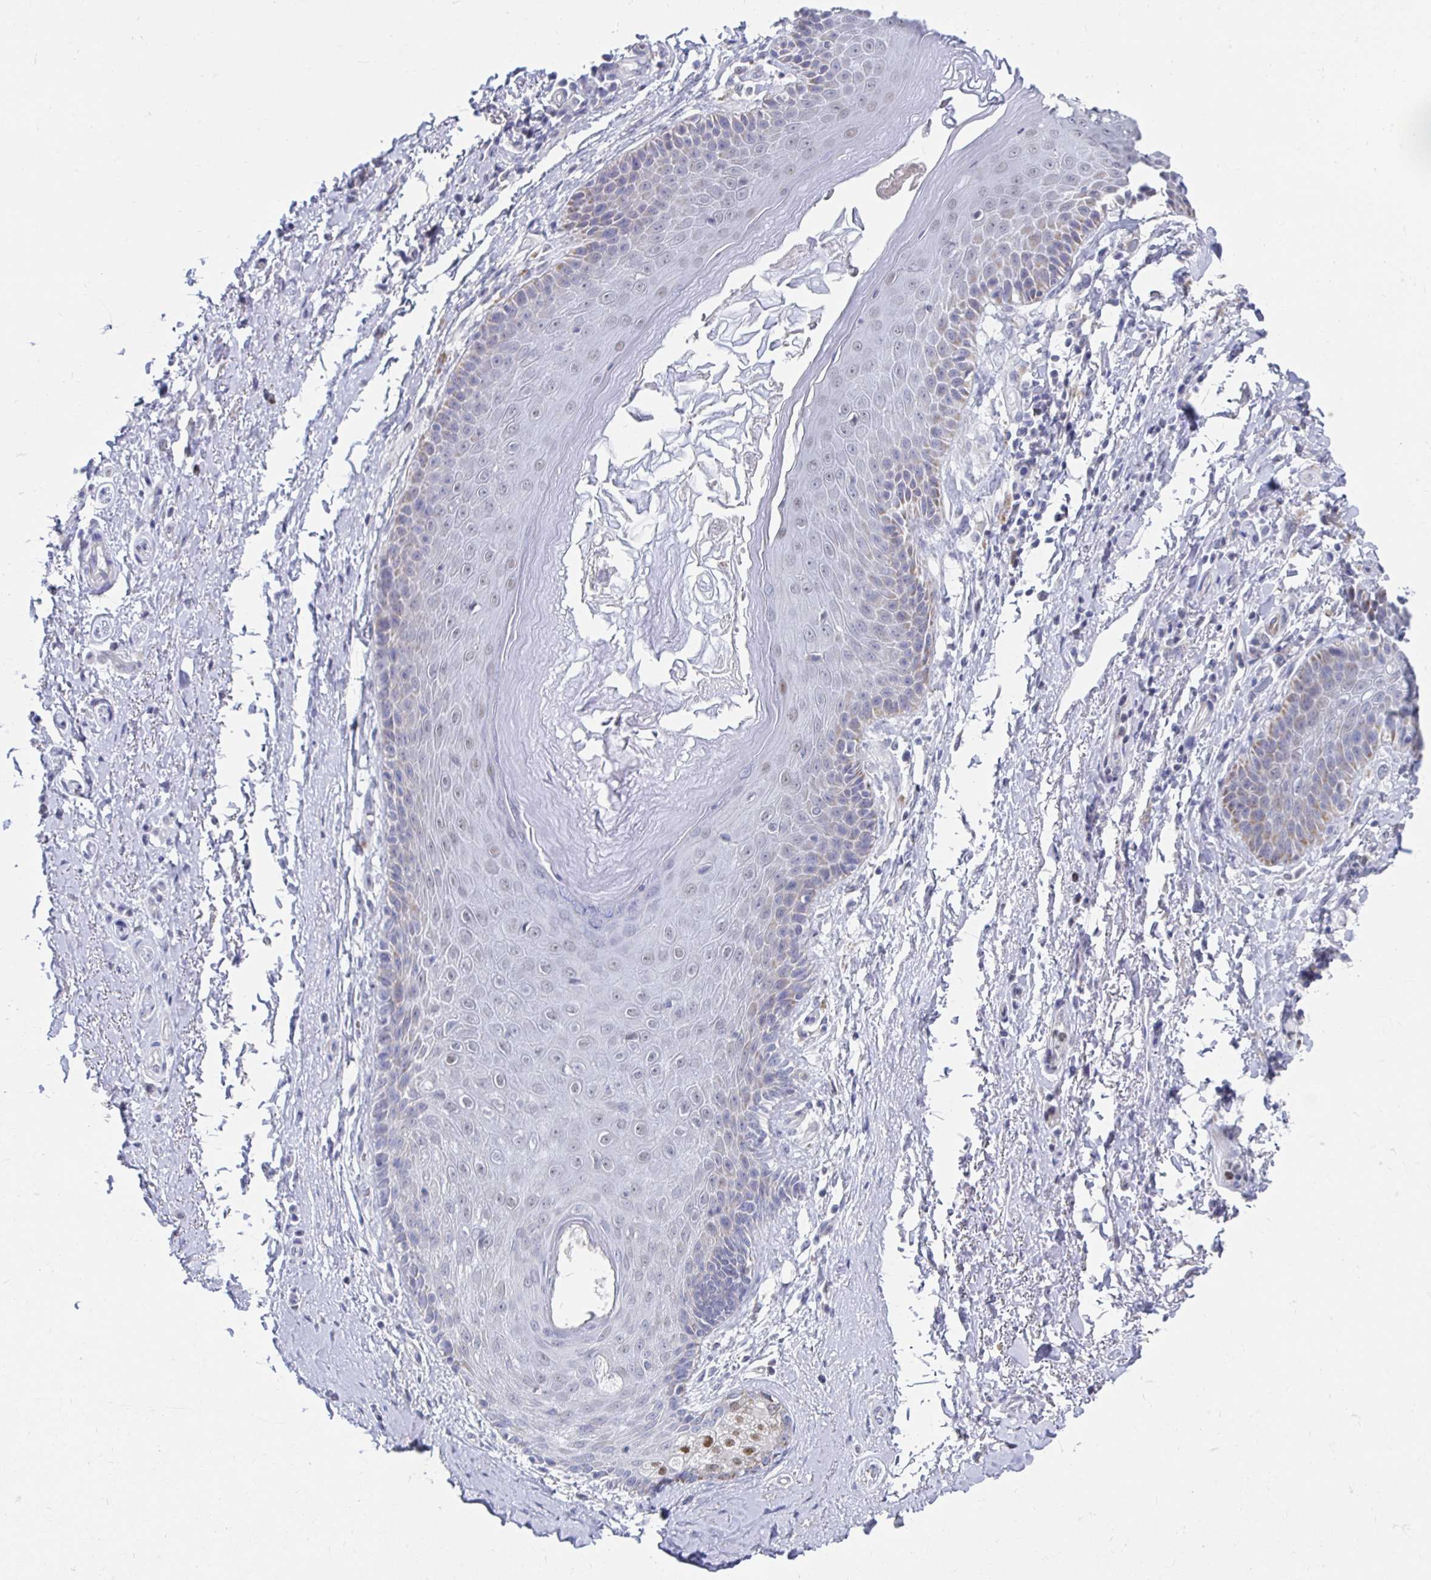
{"staining": {"intensity": "negative", "quantity": "none", "location": "none"}, "tissue": "adipose tissue", "cell_type": "Adipocytes", "image_type": "normal", "snomed": [{"axis": "morphology", "description": "Normal tissue, NOS"}, {"axis": "topography", "description": "Peripheral nerve tissue"}], "caption": "Immunohistochemistry histopathology image of unremarkable adipose tissue: adipose tissue stained with DAB (3,3'-diaminobenzidine) shows no significant protein staining in adipocytes.", "gene": "NOCT", "patient": {"sex": "male", "age": 51}}